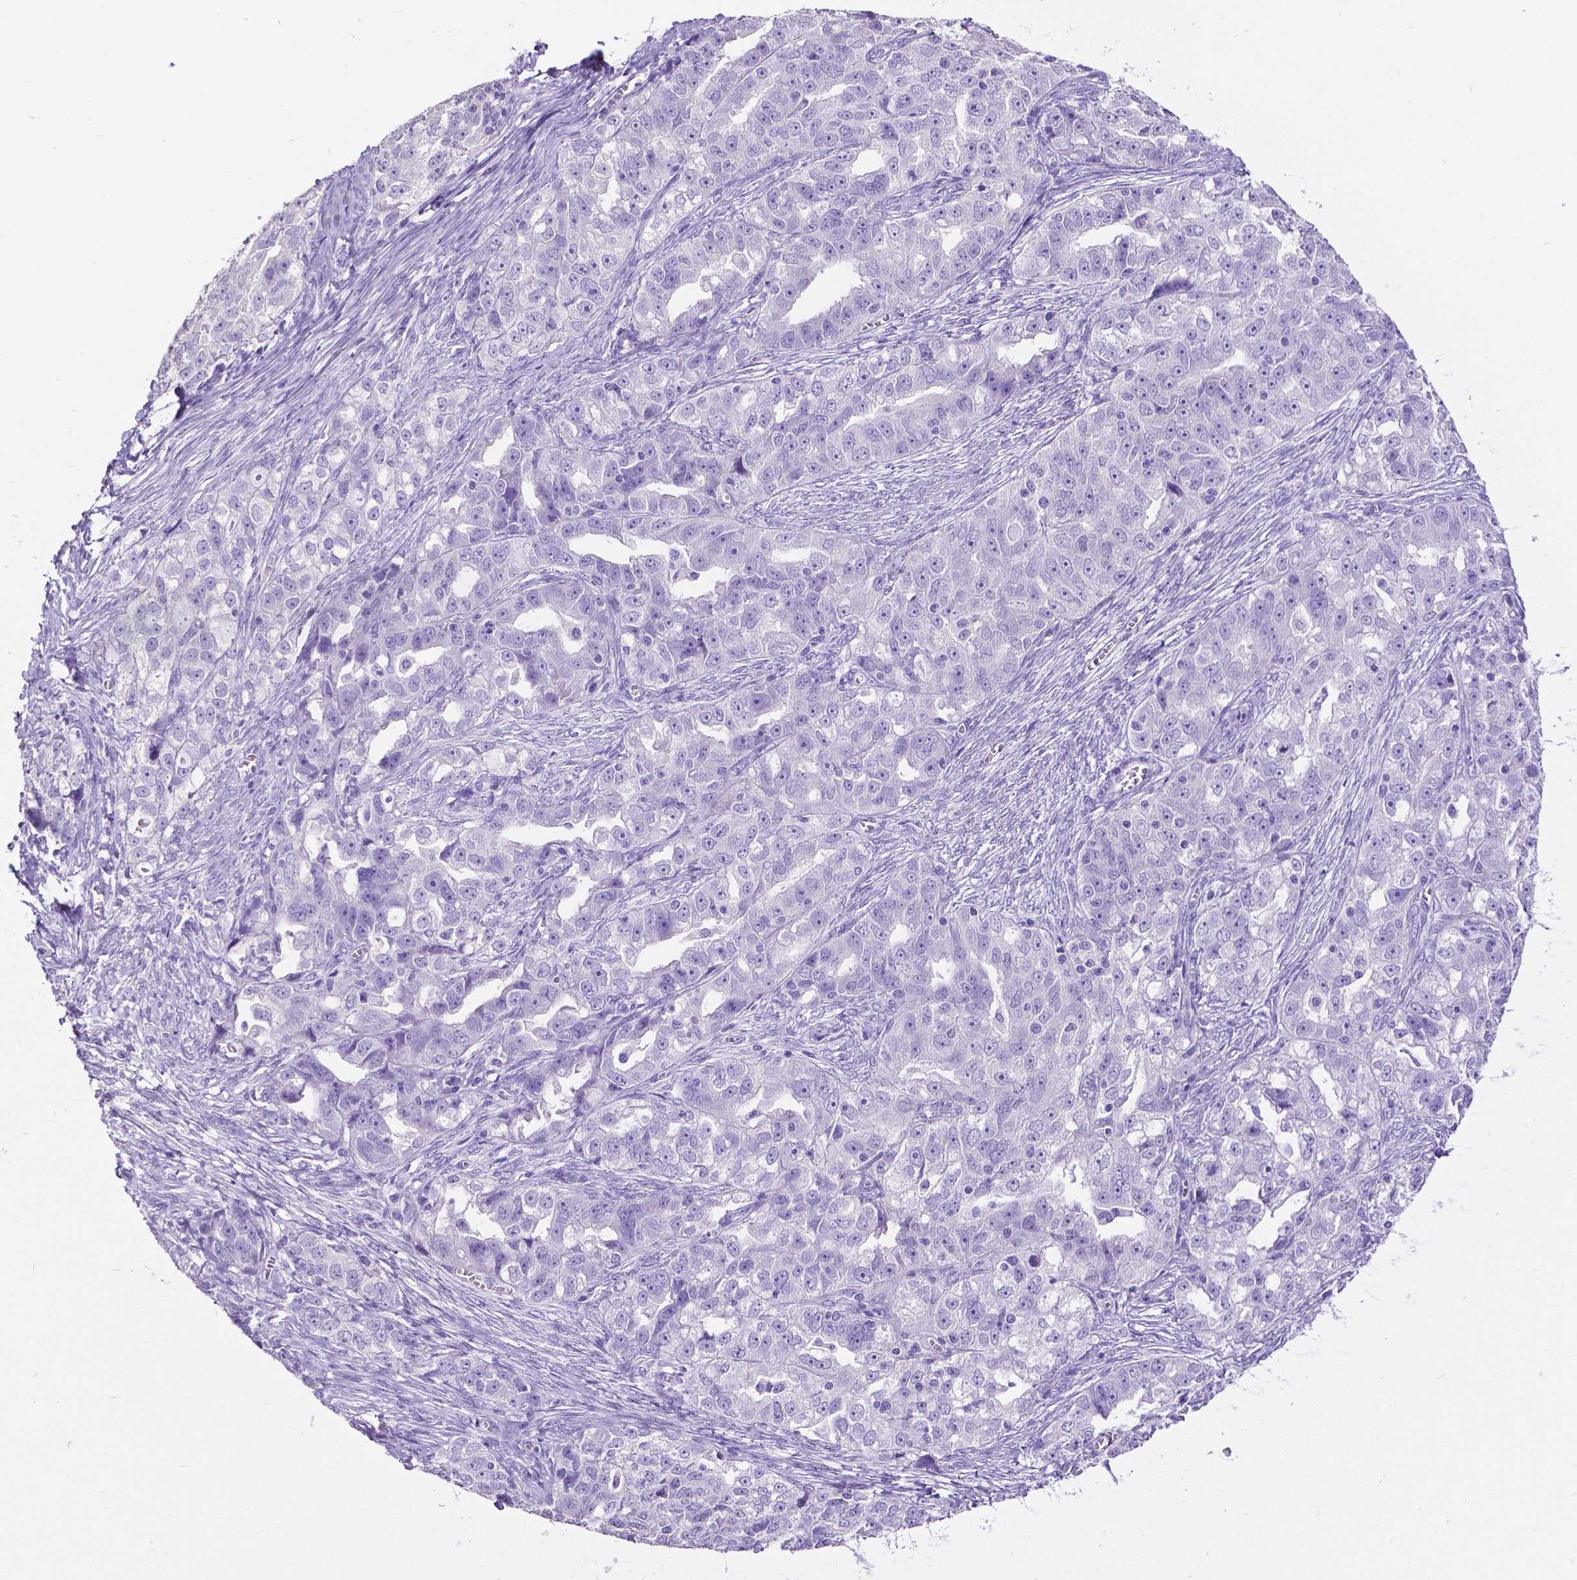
{"staining": {"intensity": "negative", "quantity": "none", "location": "none"}, "tissue": "ovarian cancer", "cell_type": "Tumor cells", "image_type": "cancer", "snomed": [{"axis": "morphology", "description": "Cystadenocarcinoma, serous, NOS"}, {"axis": "topography", "description": "Ovary"}], "caption": "IHC photomicrograph of neoplastic tissue: serous cystadenocarcinoma (ovarian) stained with DAB (3,3'-diaminobenzidine) demonstrates no significant protein expression in tumor cells. Nuclei are stained in blue.", "gene": "SATB2", "patient": {"sex": "female", "age": 51}}